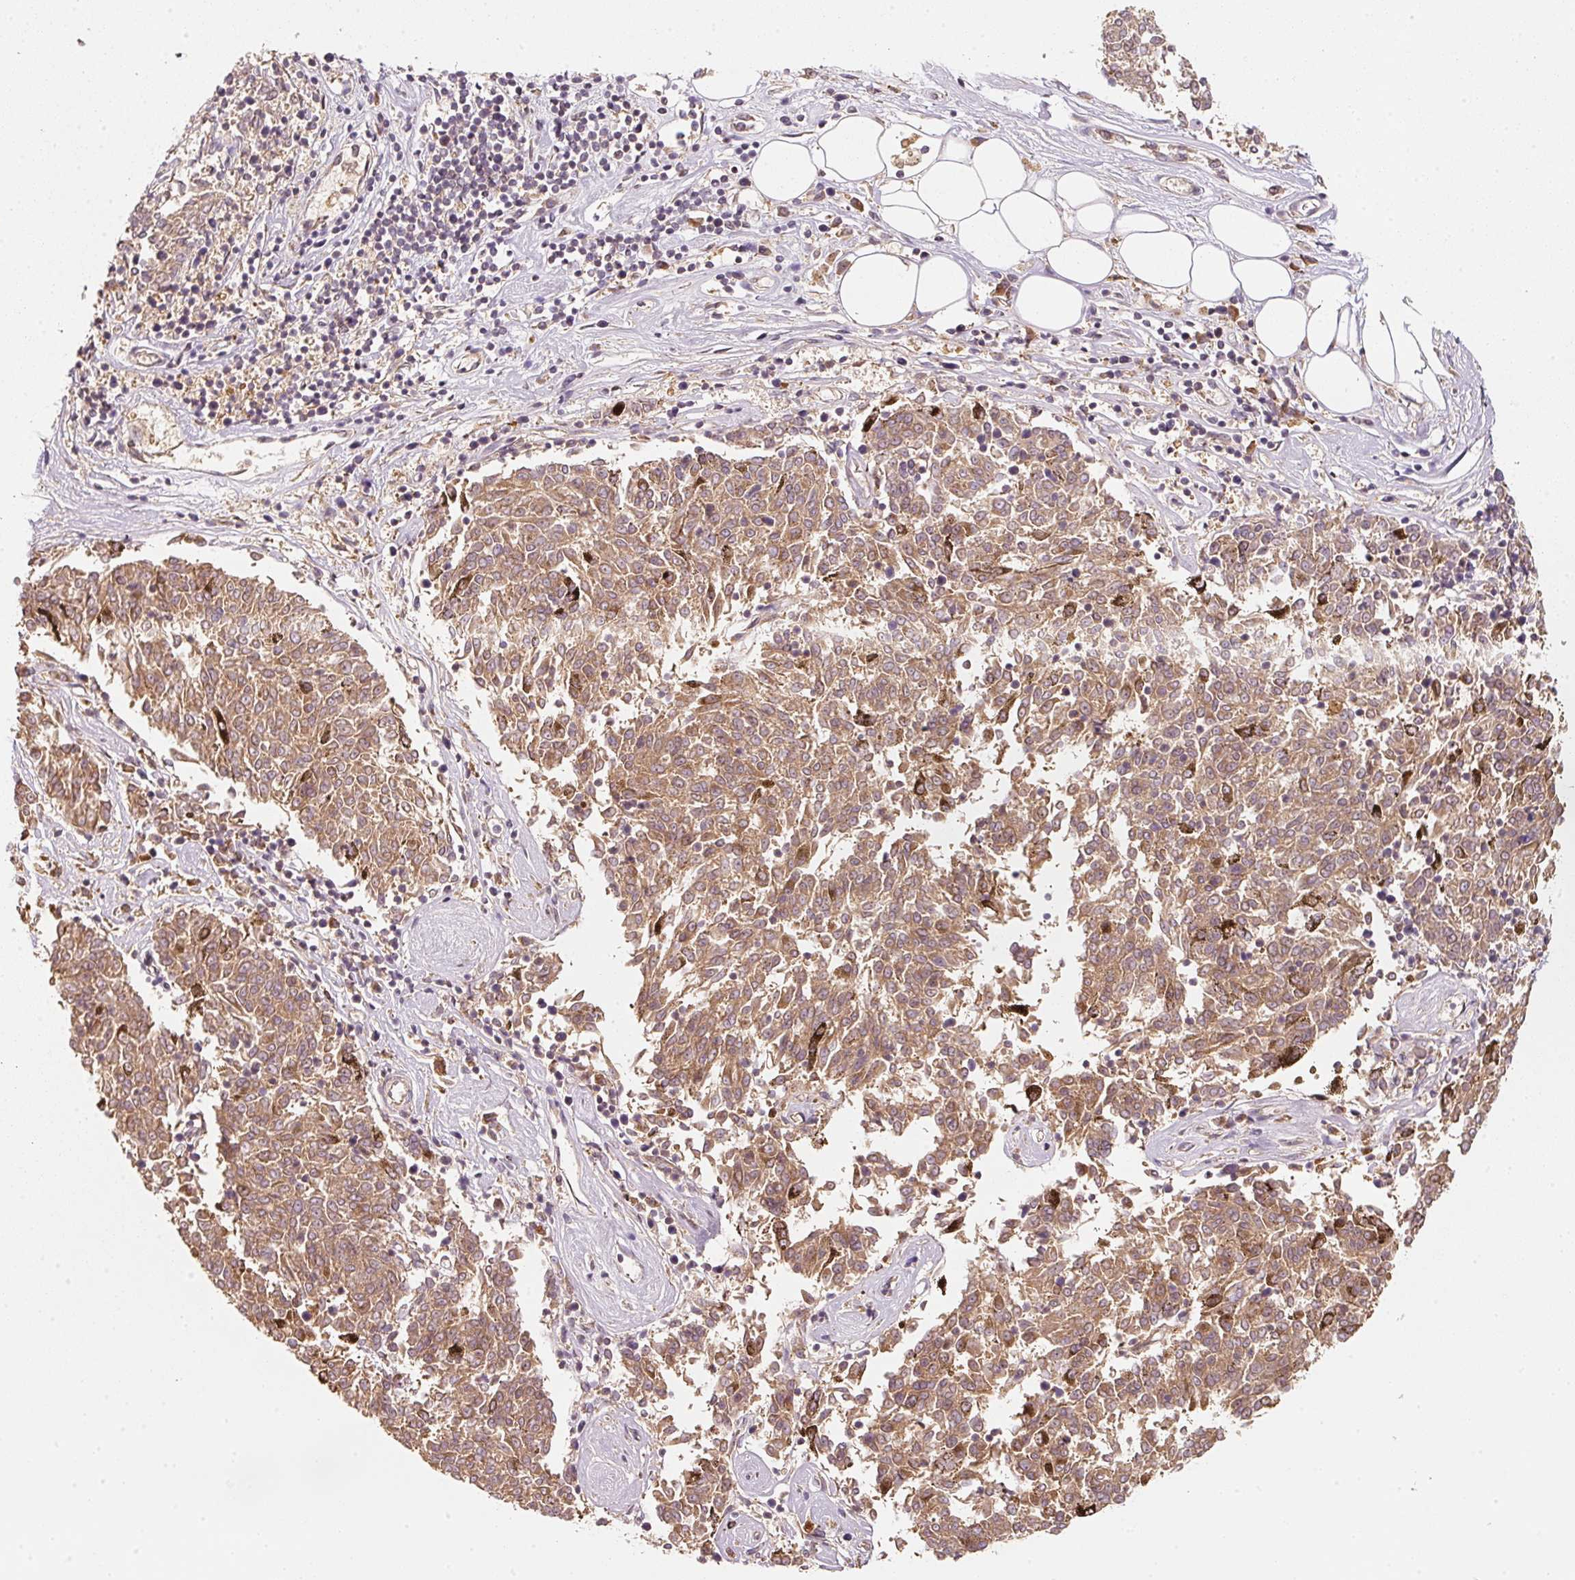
{"staining": {"intensity": "moderate", "quantity": ">75%", "location": "cytoplasmic/membranous"}, "tissue": "melanoma", "cell_type": "Tumor cells", "image_type": "cancer", "snomed": [{"axis": "morphology", "description": "Malignant melanoma, NOS"}, {"axis": "topography", "description": "Skin"}], "caption": "Malignant melanoma stained for a protein (brown) exhibits moderate cytoplasmic/membranous positive positivity in about >75% of tumor cells.", "gene": "RRAS2", "patient": {"sex": "female", "age": 72}}